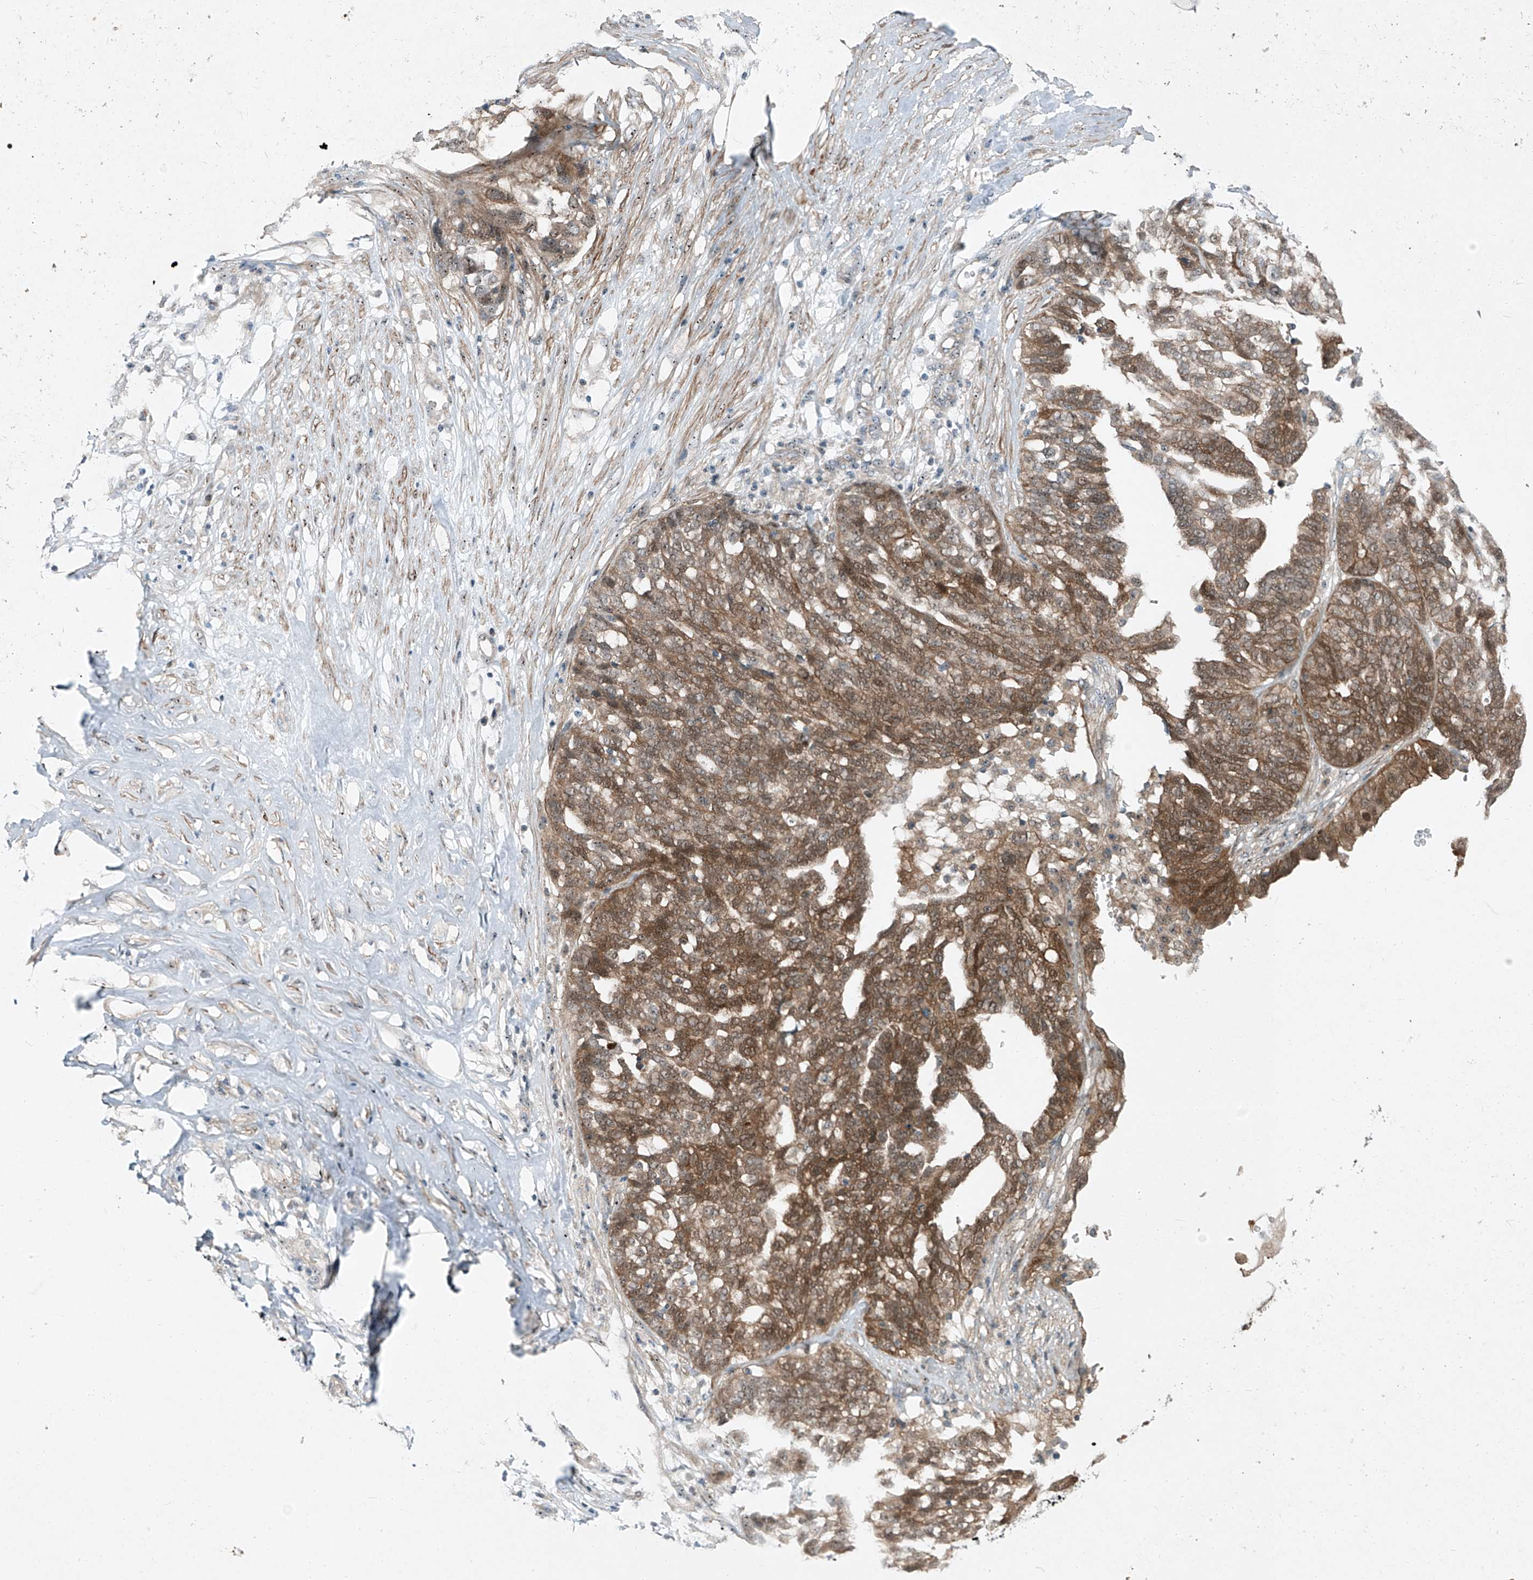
{"staining": {"intensity": "moderate", "quantity": ">75%", "location": "cytoplasmic/membranous"}, "tissue": "ovarian cancer", "cell_type": "Tumor cells", "image_type": "cancer", "snomed": [{"axis": "morphology", "description": "Cystadenocarcinoma, serous, NOS"}, {"axis": "topography", "description": "Ovary"}], "caption": "This photomicrograph shows immunohistochemistry staining of human ovarian cancer (serous cystadenocarcinoma), with medium moderate cytoplasmic/membranous expression in approximately >75% of tumor cells.", "gene": "PPCS", "patient": {"sex": "female", "age": 59}}